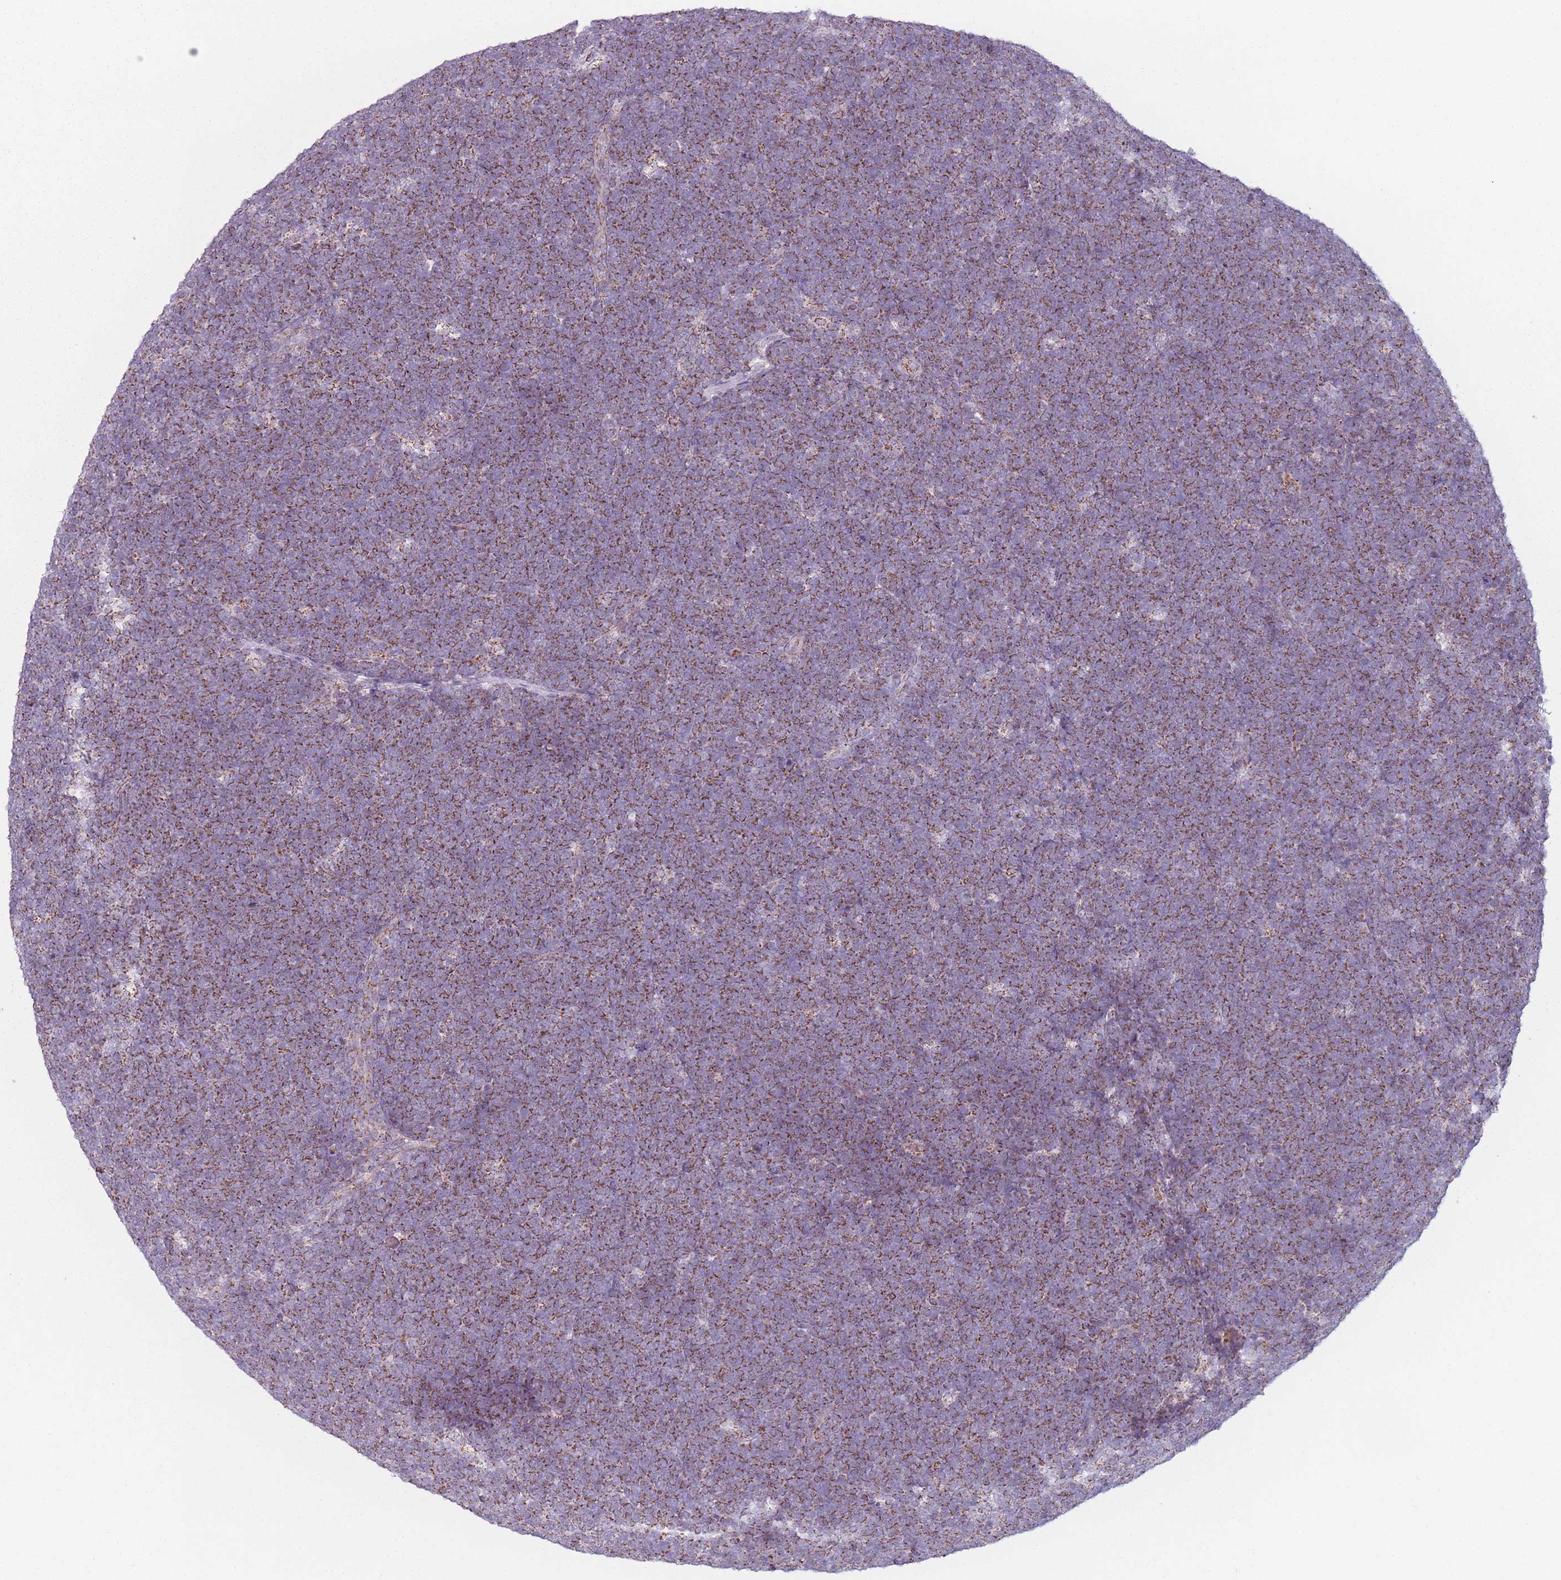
{"staining": {"intensity": "moderate", "quantity": ">75%", "location": "cytoplasmic/membranous"}, "tissue": "lymphoma", "cell_type": "Tumor cells", "image_type": "cancer", "snomed": [{"axis": "morphology", "description": "Malignant lymphoma, non-Hodgkin's type, High grade"}, {"axis": "topography", "description": "Lymph node"}], "caption": "Moderate cytoplasmic/membranous protein expression is seen in approximately >75% of tumor cells in lymphoma.", "gene": "DCHS1", "patient": {"sex": "male", "age": 13}}